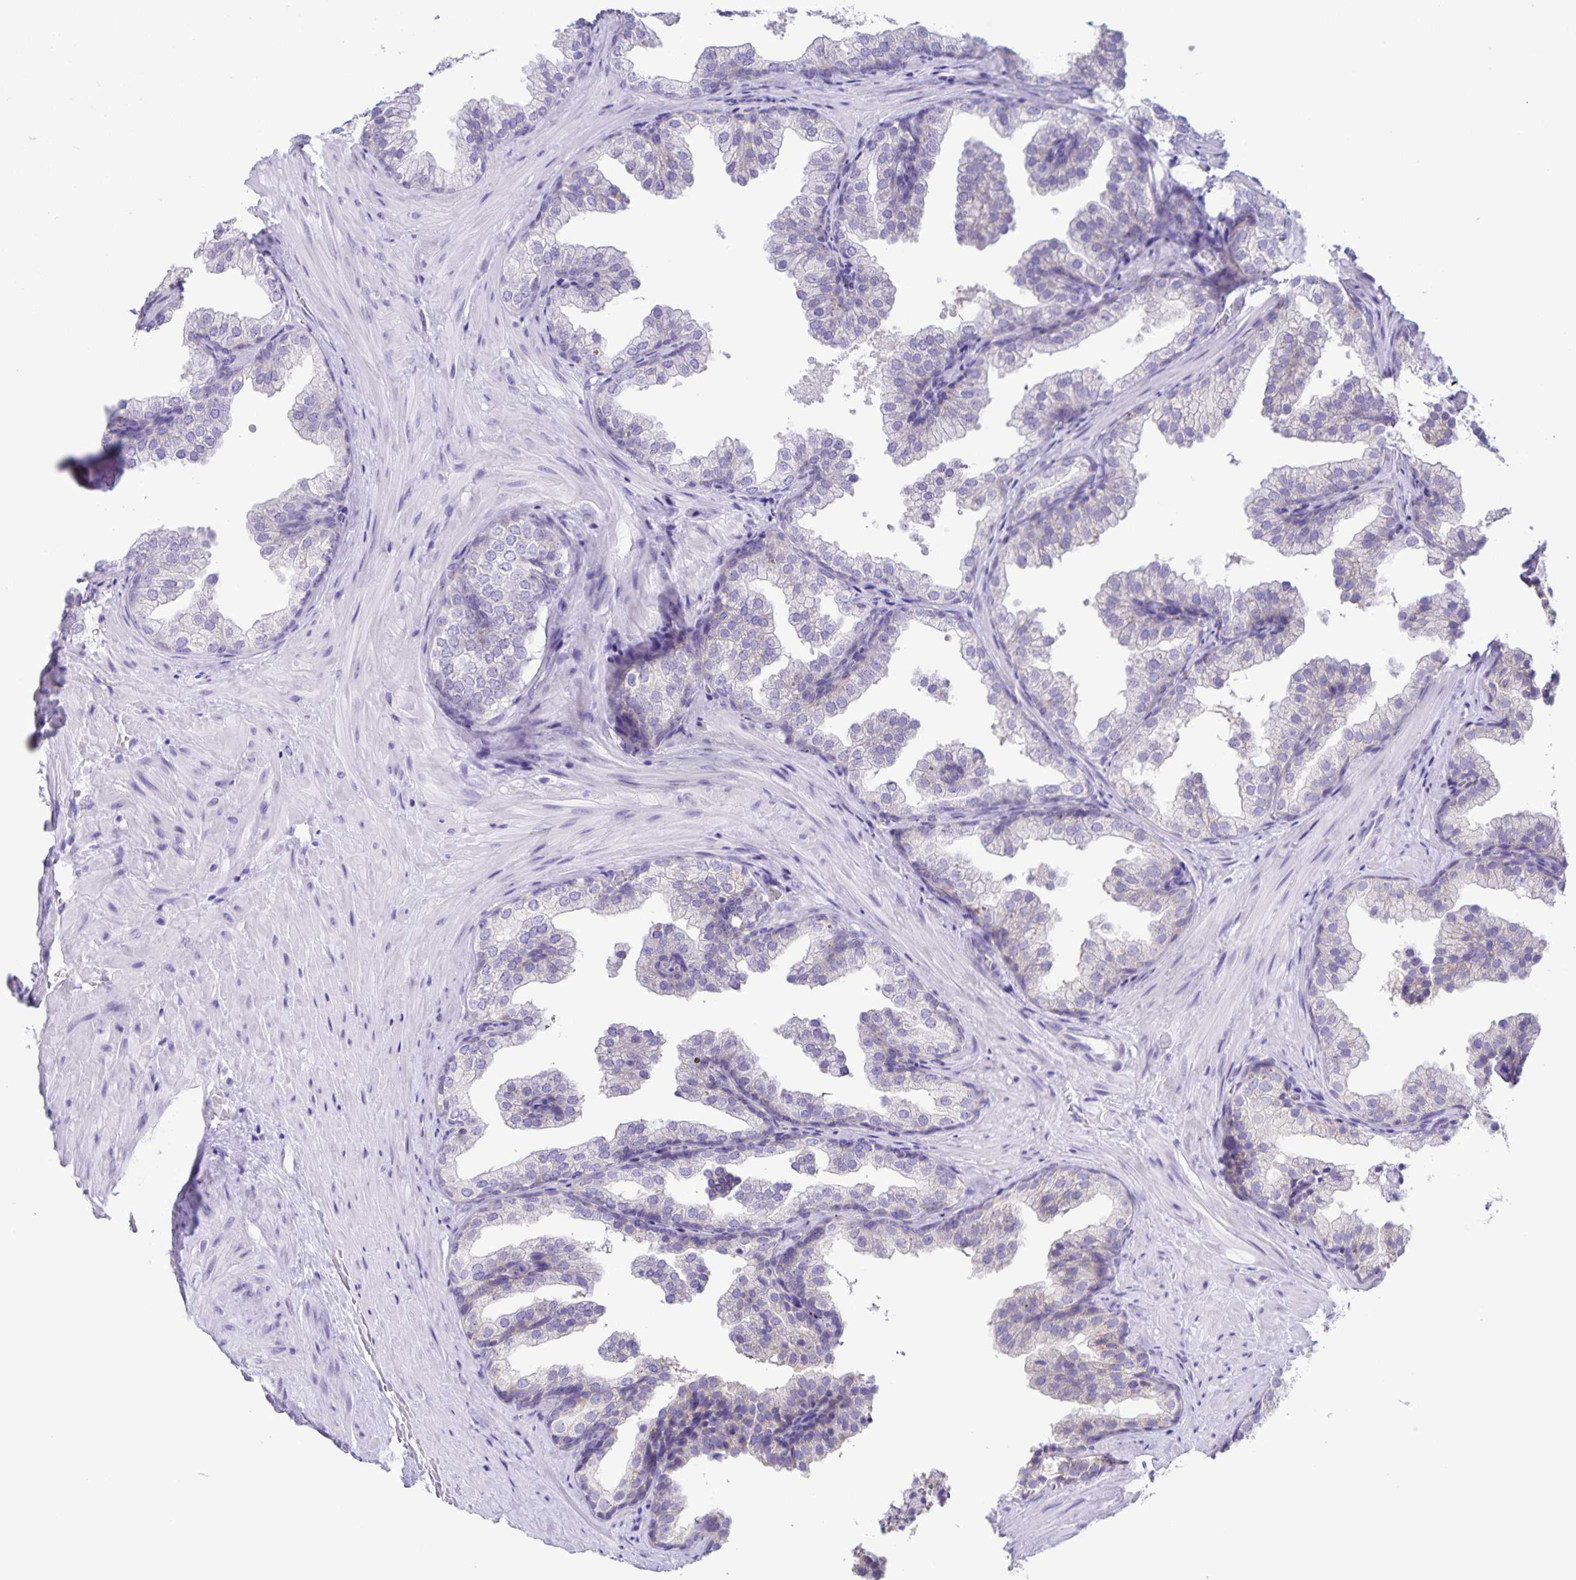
{"staining": {"intensity": "negative", "quantity": "none", "location": "none"}, "tissue": "prostate", "cell_type": "Glandular cells", "image_type": "normal", "snomed": [{"axis": "morphology", "description": "Normal tissue, NOS"}, {"axis": "topography", "description": "Prostate"}], "caption": "An immunohistochemistry (IHC) photomicrograph of unremarkable prostate is shown. There is no staining in glandular cells of prostate. (Stains: DAB immunohistochemistry with hematoxylin counter stain, Microscopy: brightfield microscopy at high magnification).", "gene": "CAPSL", "patient": {"sex": "male", "age": 37}}